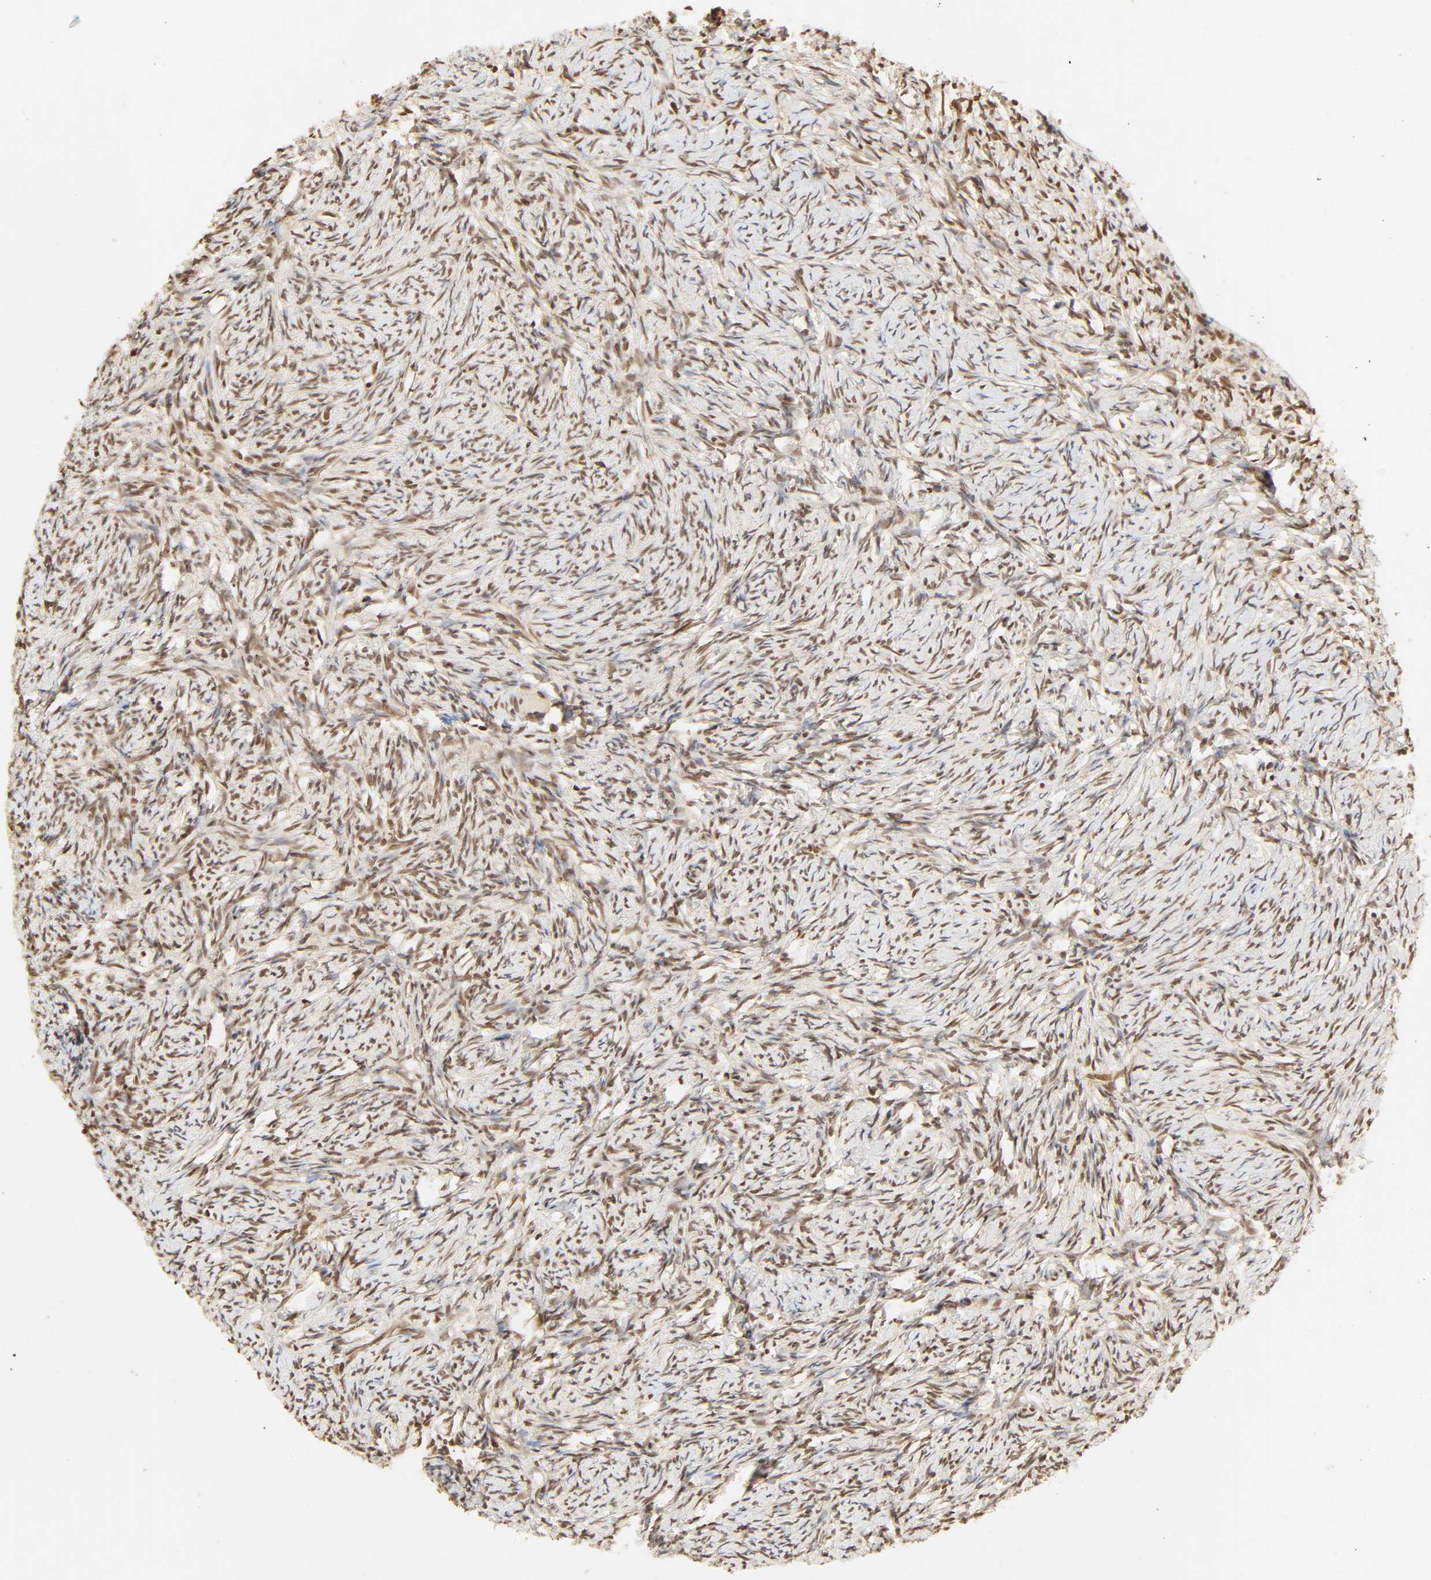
{"staining": {"intensity": "moderate", "quantity": ">75%", "location": "nuclear"}, "tissue": "ovary", "cell_type": "Ovarian stroma cells", "image_type": "normal", "snomed": [{"axis": "morphology", "description": "Normal tissue, NOS"}, {"axis": "topography", "description": "Ovary"}], "caption": "Immunohistochemical staining of normal human ovary reveals moderate nuclear protein expression in approximately >75% of ovarian stroma cells.", "gene": "UBC", "patient": {"sex": "female", "age": 60}}